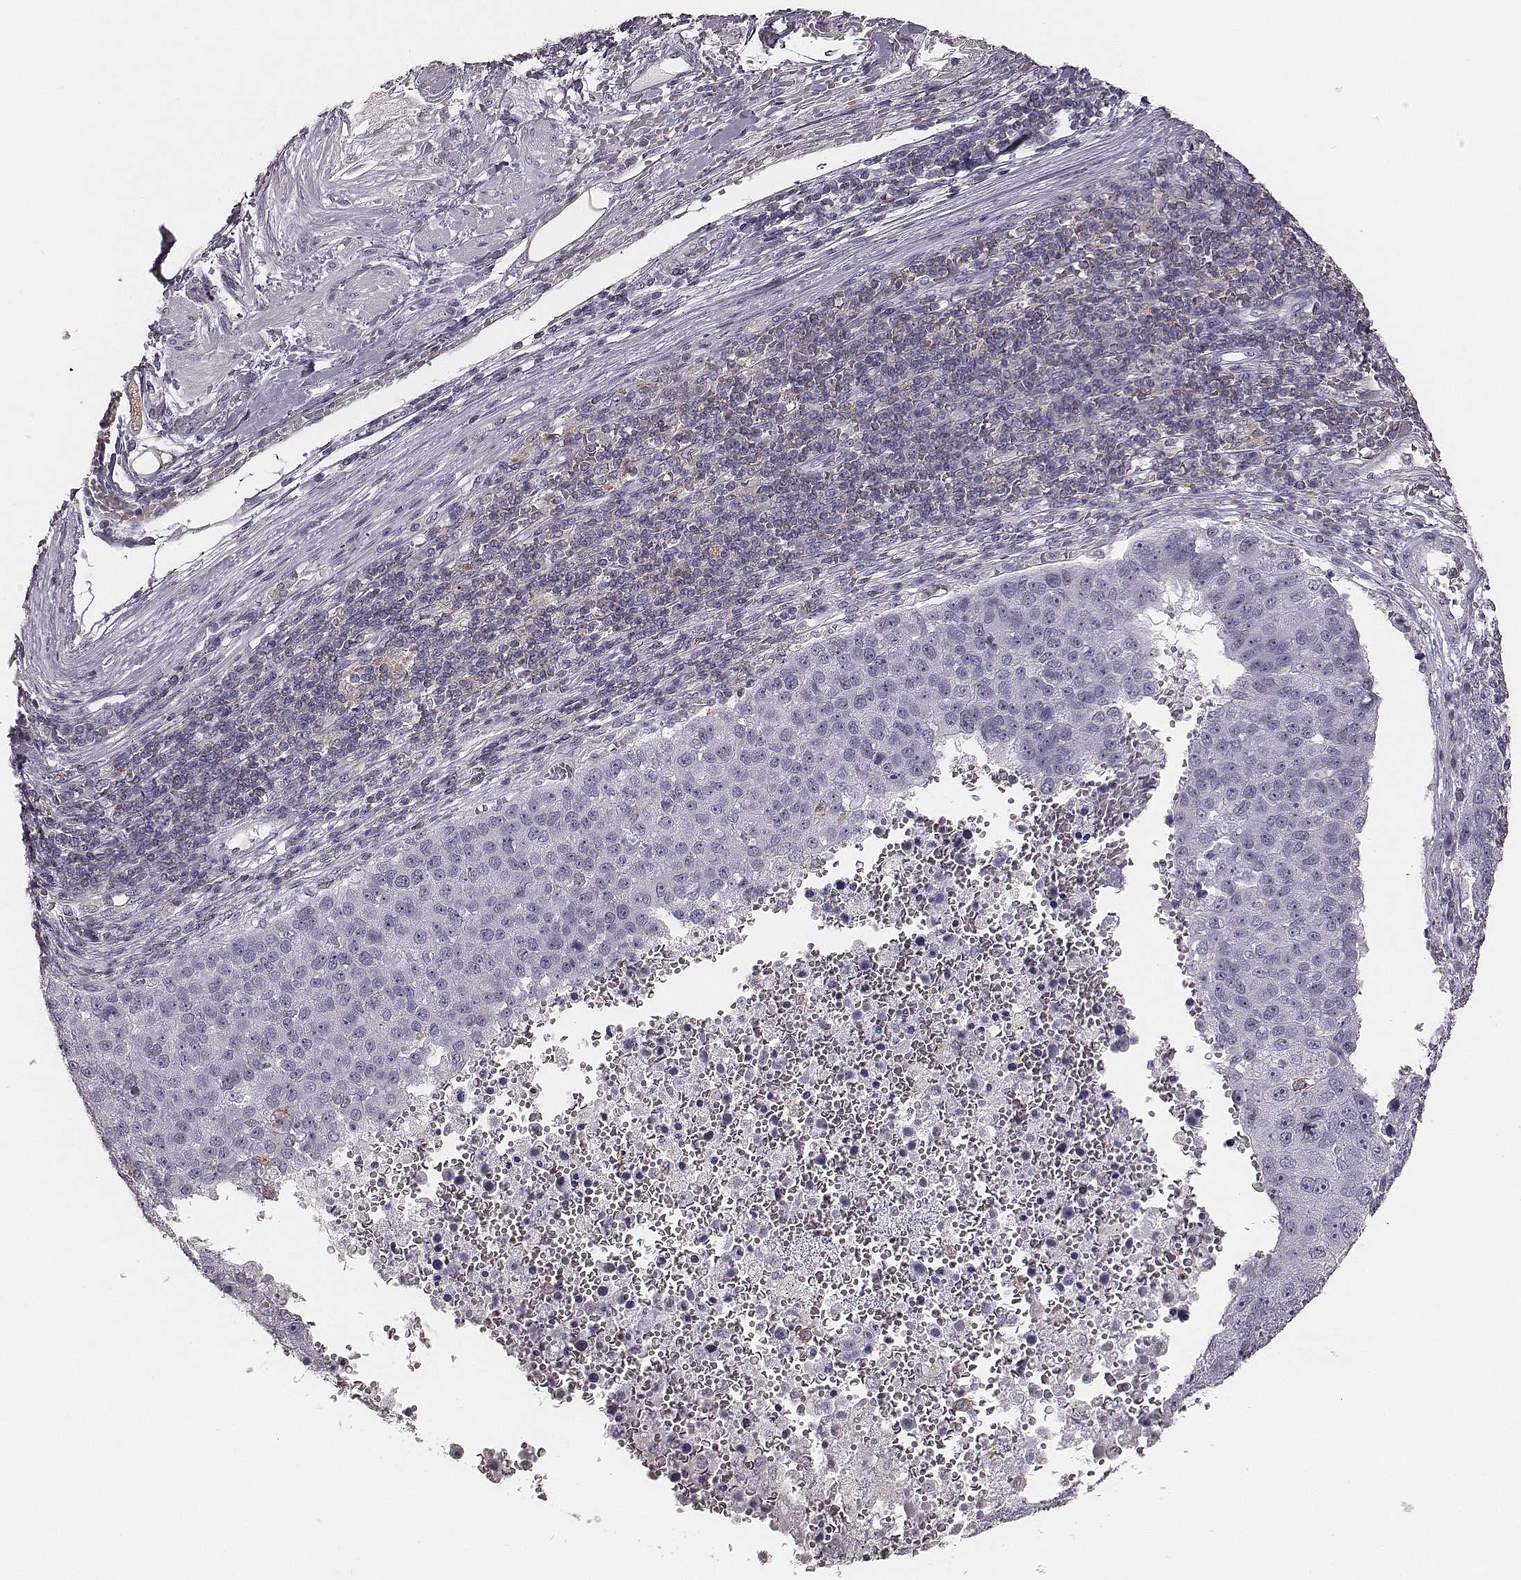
{"staining": {"intensity": "negative", "quantity": "none", "location": "none"}, "tissue": "pancreatic cancer", "cell_type": "Tumor cells", "image_type": "cancer", "snomed": [{"axis": "morphology", "description": "Adenocarcinoma, NOS"}, {"axis": "topography", "description": "Pancreas"}], "caption": "This is an immunohistochemistry histopathology image of human adenocarcinoma (pancreatic). There is no staining in tumor cells.", "gene": "ZNF365", "patient": {"sex": "female", "age": 61}}